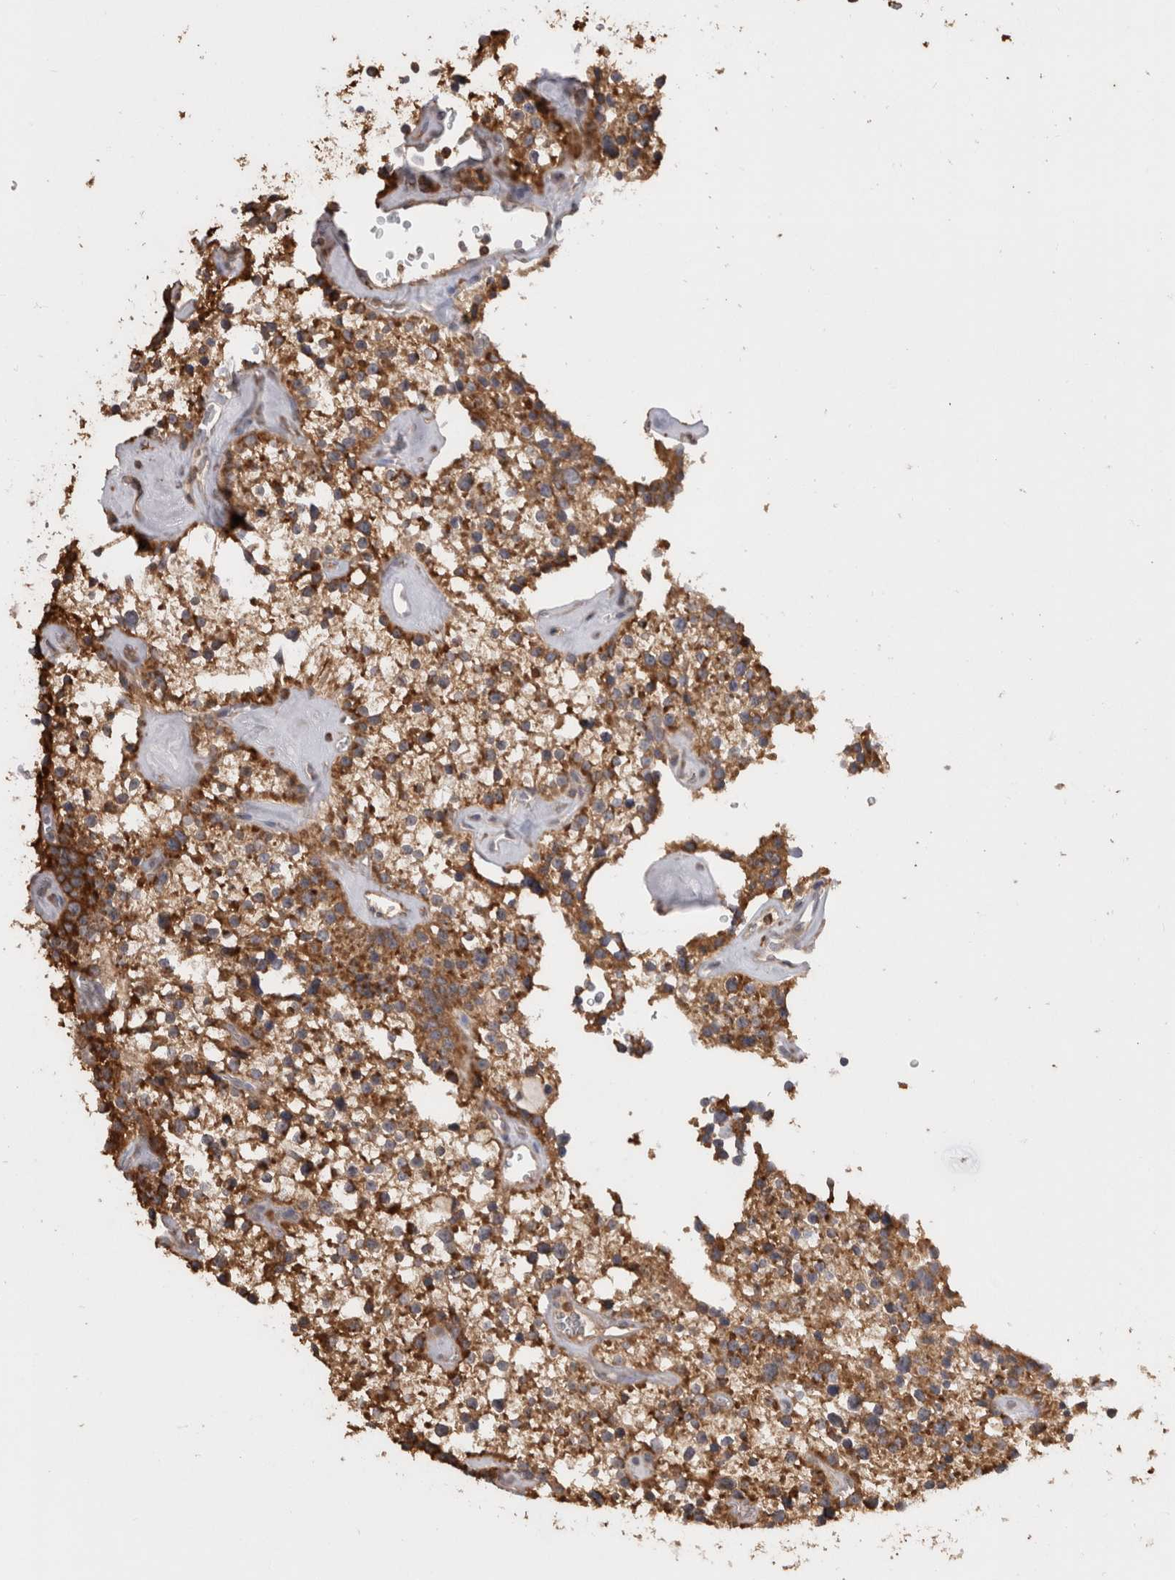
{"staining": {"intensity": "strong", "quantity": ">75%", "location": "cytoplasmic/membranous"}, "tissue": "parathyroid gland", "cell_type": "Glandular cells", "image_type": "normal", "snomed": [{"axis": "morphology", "description": "Normal tissue, NOS"}, {"axis": "topography", "description": "Parathyroid gland"}], "caption": "High-magnification brightfield microscopy of unremarkable parathyroid gland stained with DAB (brown) and counterstained with hematoxylin (blue). glandular cells exhibit strong cytoplasmic/membranous expression is identified in approximately>75% of cells.", "gene": "LRPAP1", "patient": {"sex": "female", "age": 64}}